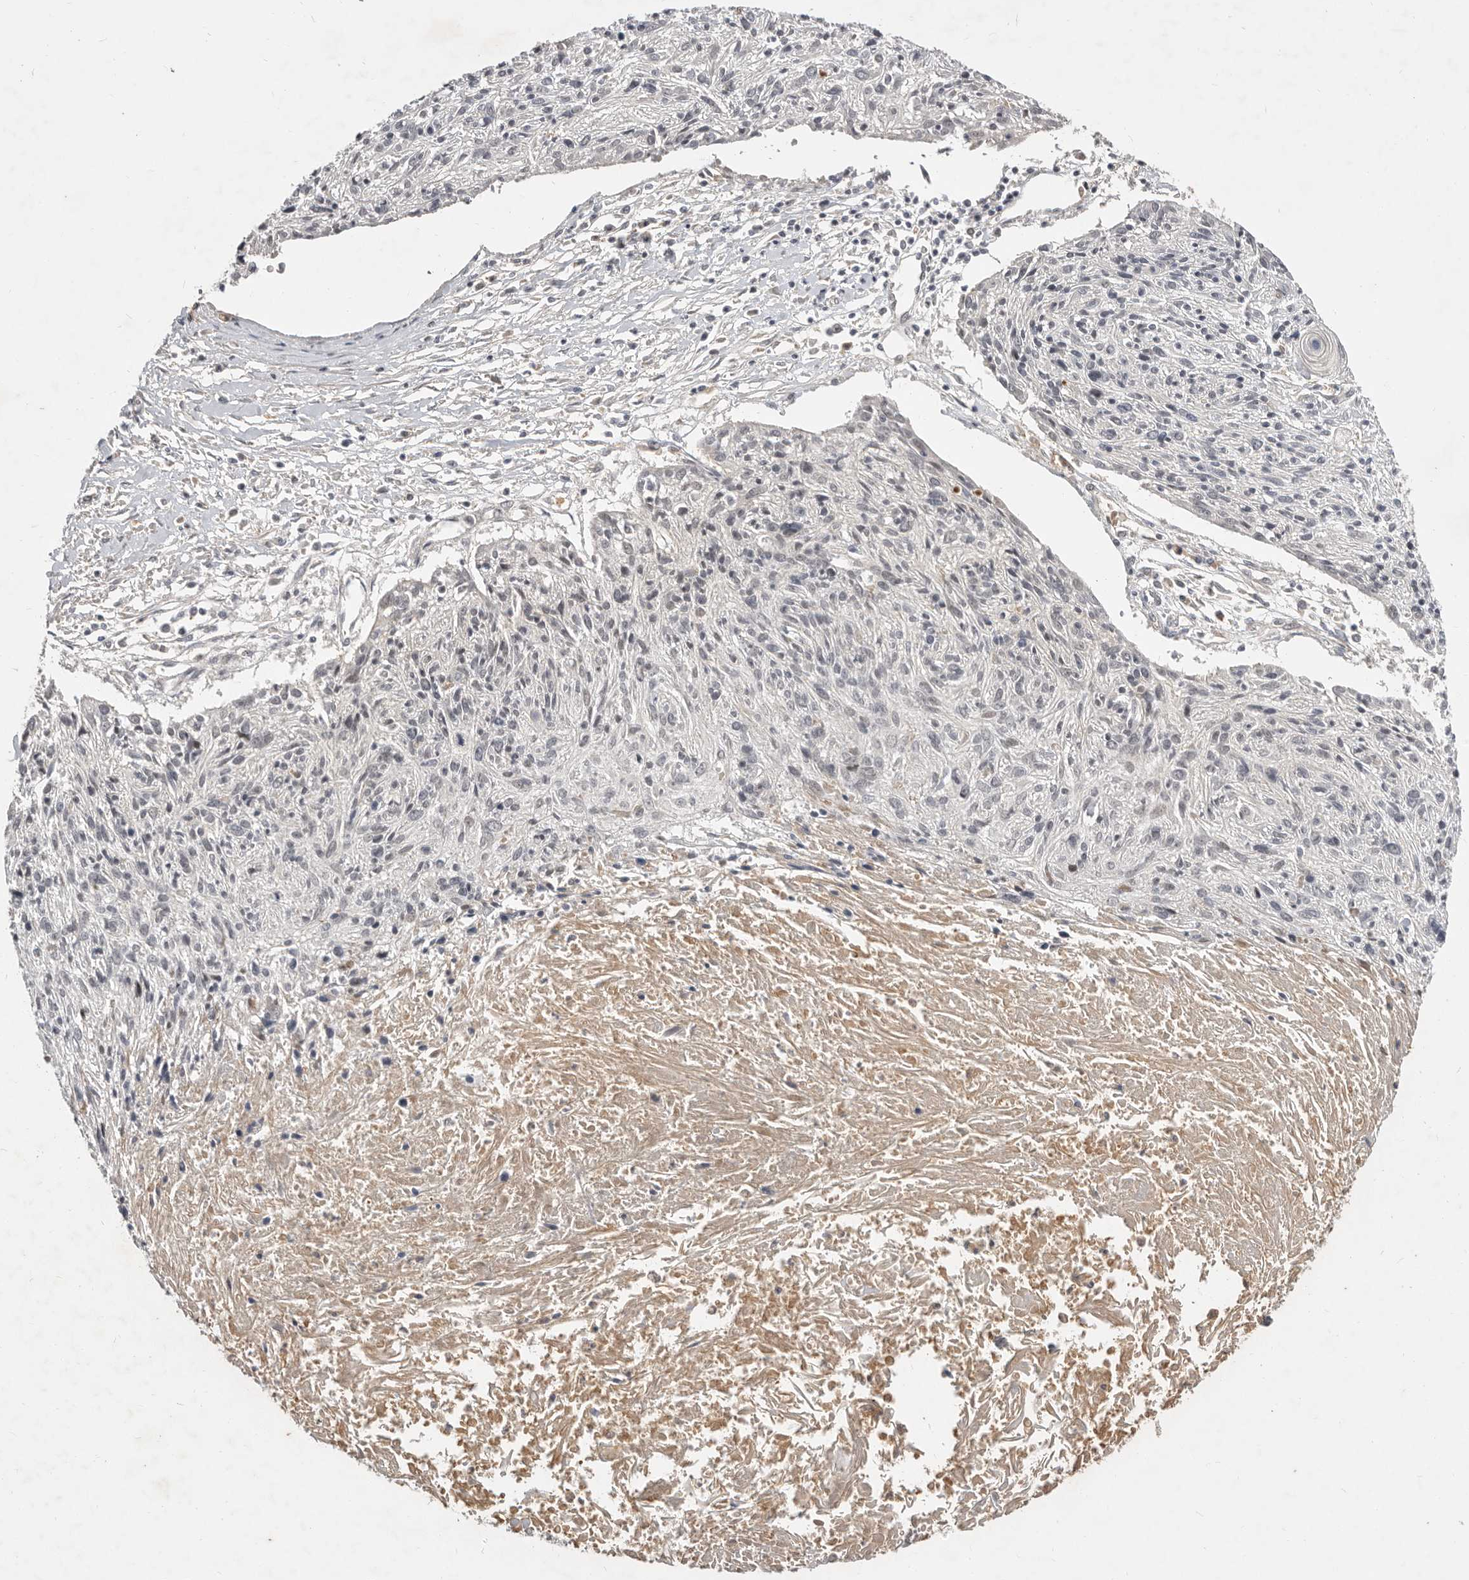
{"staining": {"intensity": "negative", "quantity": "none", "location": "none"}, "tissue": "cervical cancer", "cell_type": "Tumor cells", "image_type": "cancer", "snomed": [{"axis": "morphology", "description": "Squamous cell carcinoma, NOS"}, {"axis": "topography", "description": "Cervix"}], "caption": "DAB immunohistochemical staining of human cervical squamous cell carcinoma displays no significant positivity in tumor cells.", "gene": "MICALL2", "patient": {"sex": "female", "age": 51}}